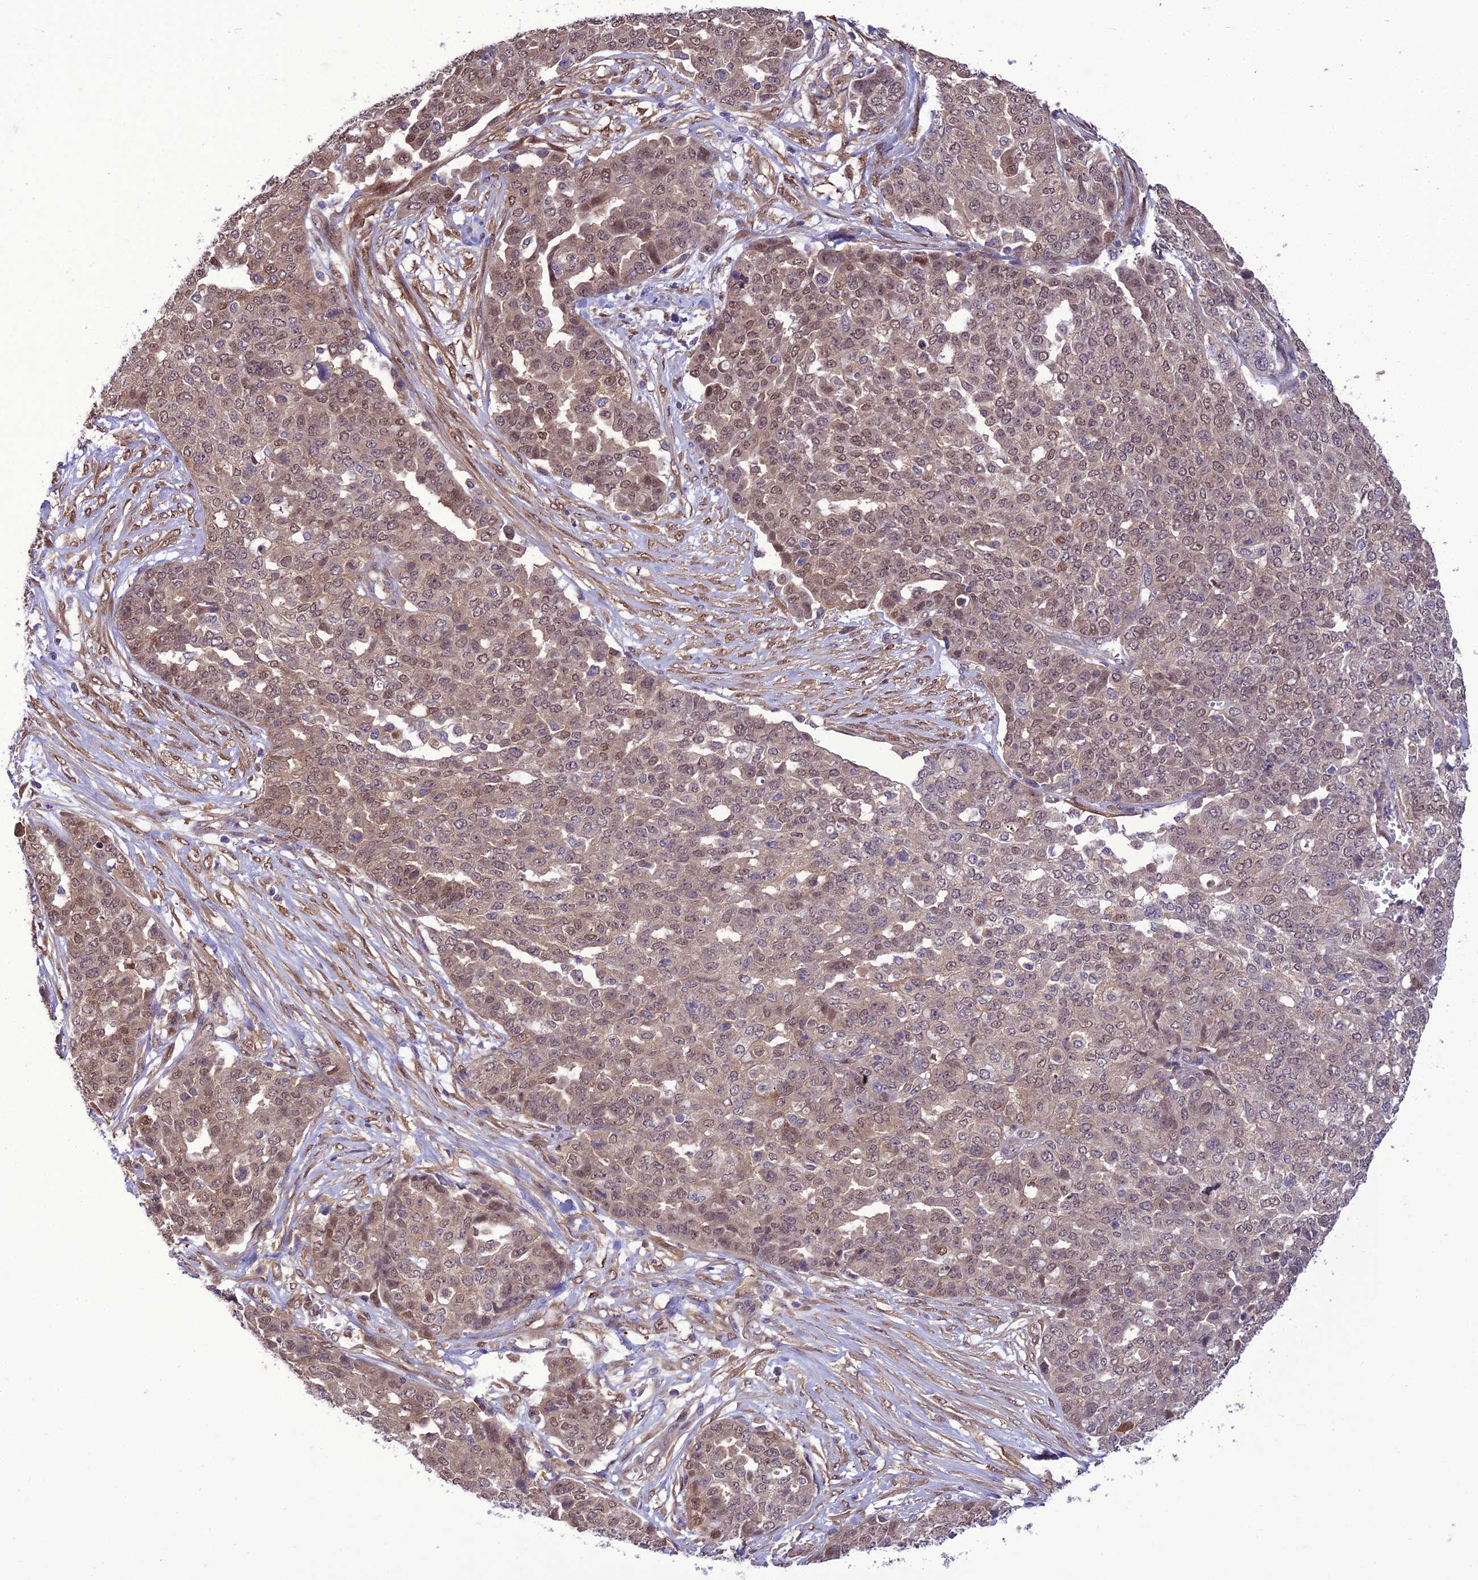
{"staining": {"intensity": "weak", "quantity": ">75%", "location": "cytoplasmic/membranous,nuclear"}, "tissue": "ovarian cancer", "cell_type": "Tumor cells", "image_type": "cancer", "snomed": [{"axis": "morphology", "description": "Cystadenocarcinoma, serous, NOS"}, {"axis": "topography", "description": "Soft tissue"}, {"axis": "topography", "description": "Ovary"}], "caption": "Human ovarian cancer stained for a protein (brown) demonstrates weak cytoplasmic/membranous and nuclear positive expression in approximately >75% of tumor cells.", "gene": "BORCS6", "patient": {"sex": "female", "age": 57}}